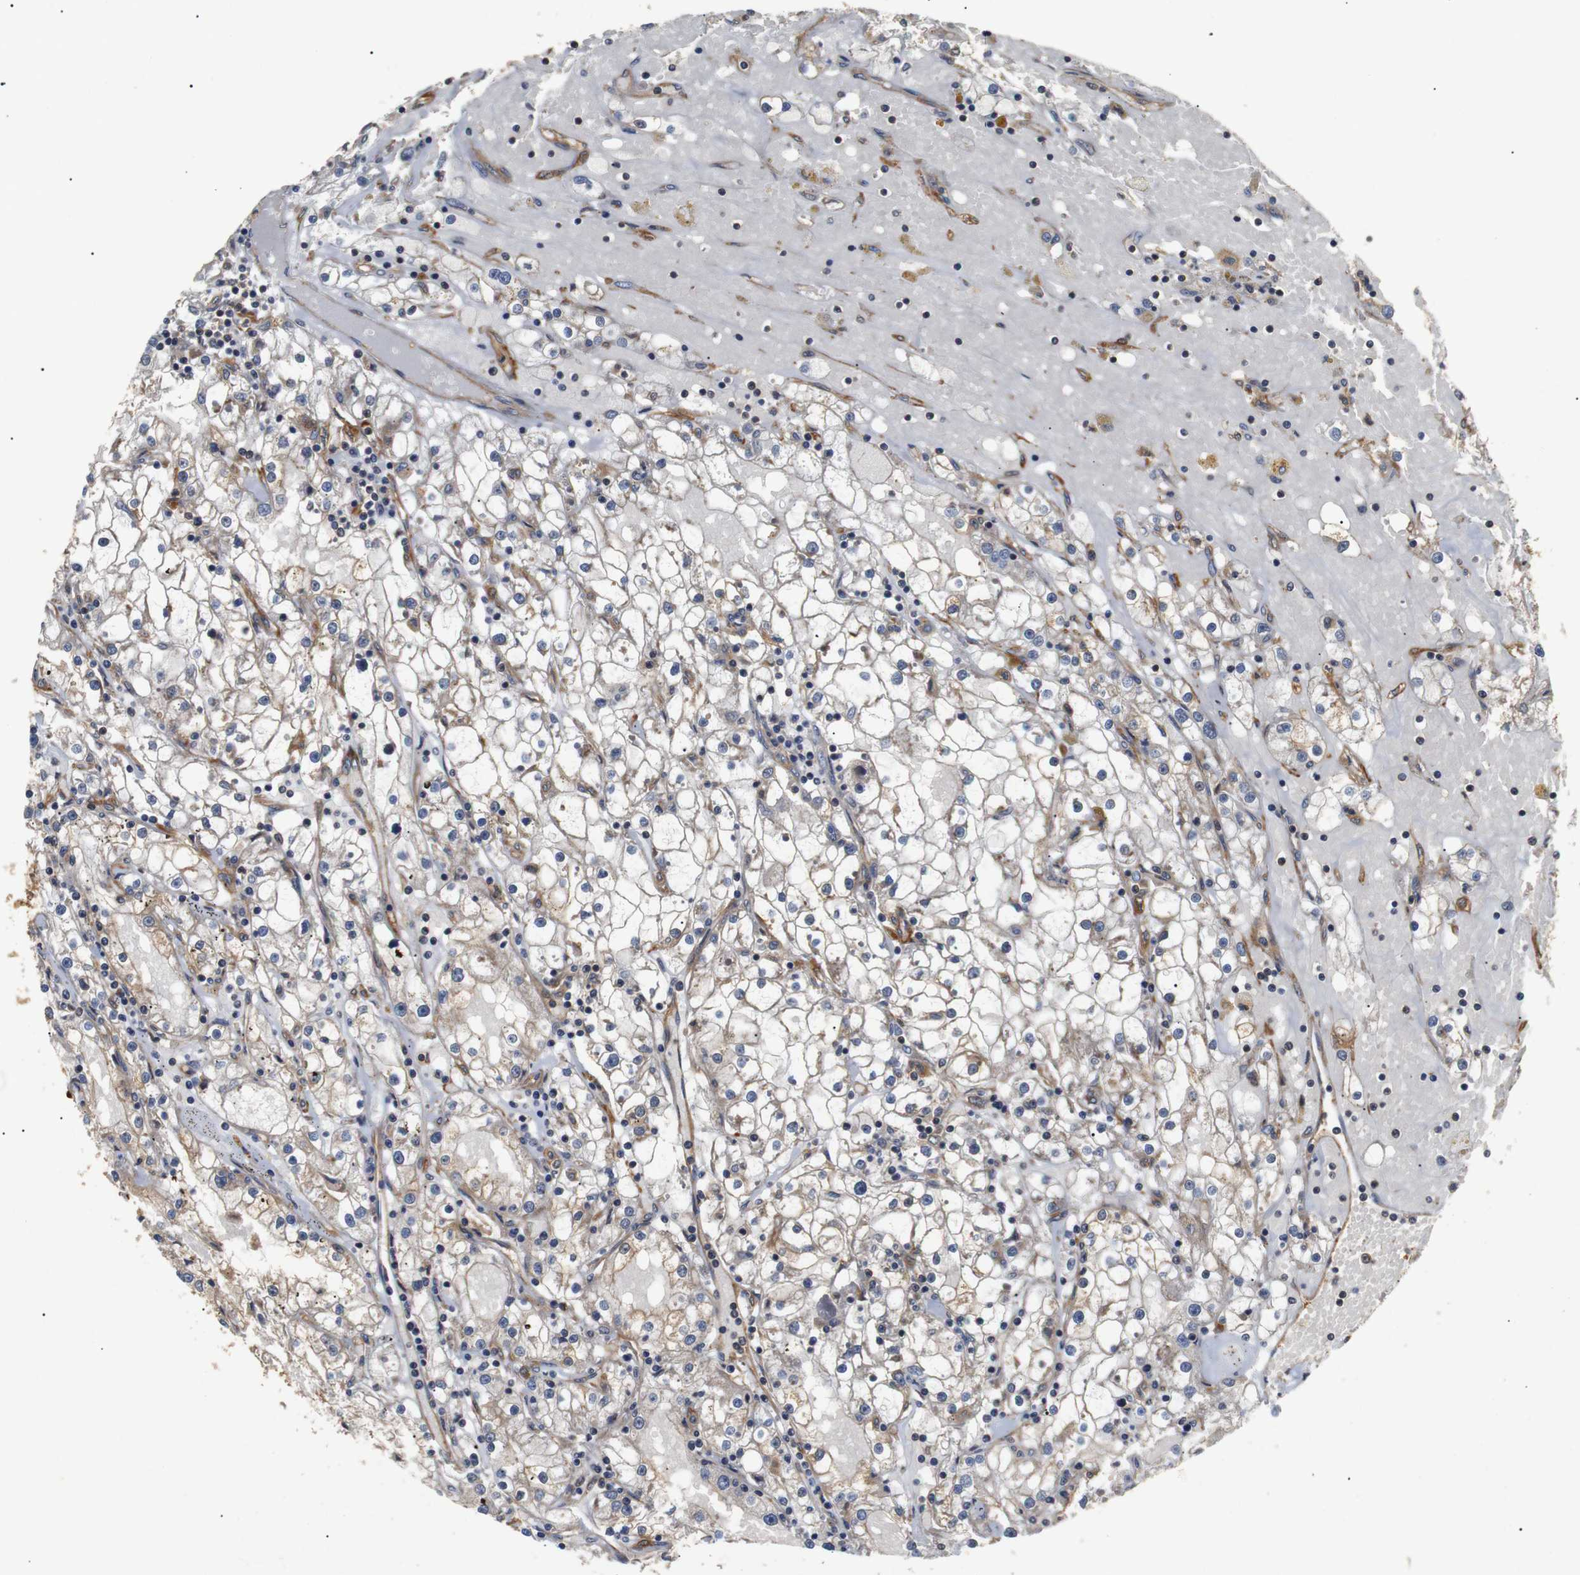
{"staining": {"intensity": "moderate", "quantity": ">75%", "location": "cytoplasmic/membranous"}, "tissue": "renal cancer", "cell_type": "Tumor cells", "image_type": "cancer", "snomed": [{"axis": "morphology", "description": "Adenocarcinoma, NOS"}, {"axis": "topography", "description": "Kidney"}], "caption": "Protein analysis of renal adenocarcinoma tissue demonstrates moderate cytoplasmic/membranous staining in about >75% of tumor cells.", "gene": "PAWR", "patient": {"sex": "male", "age": 56}}